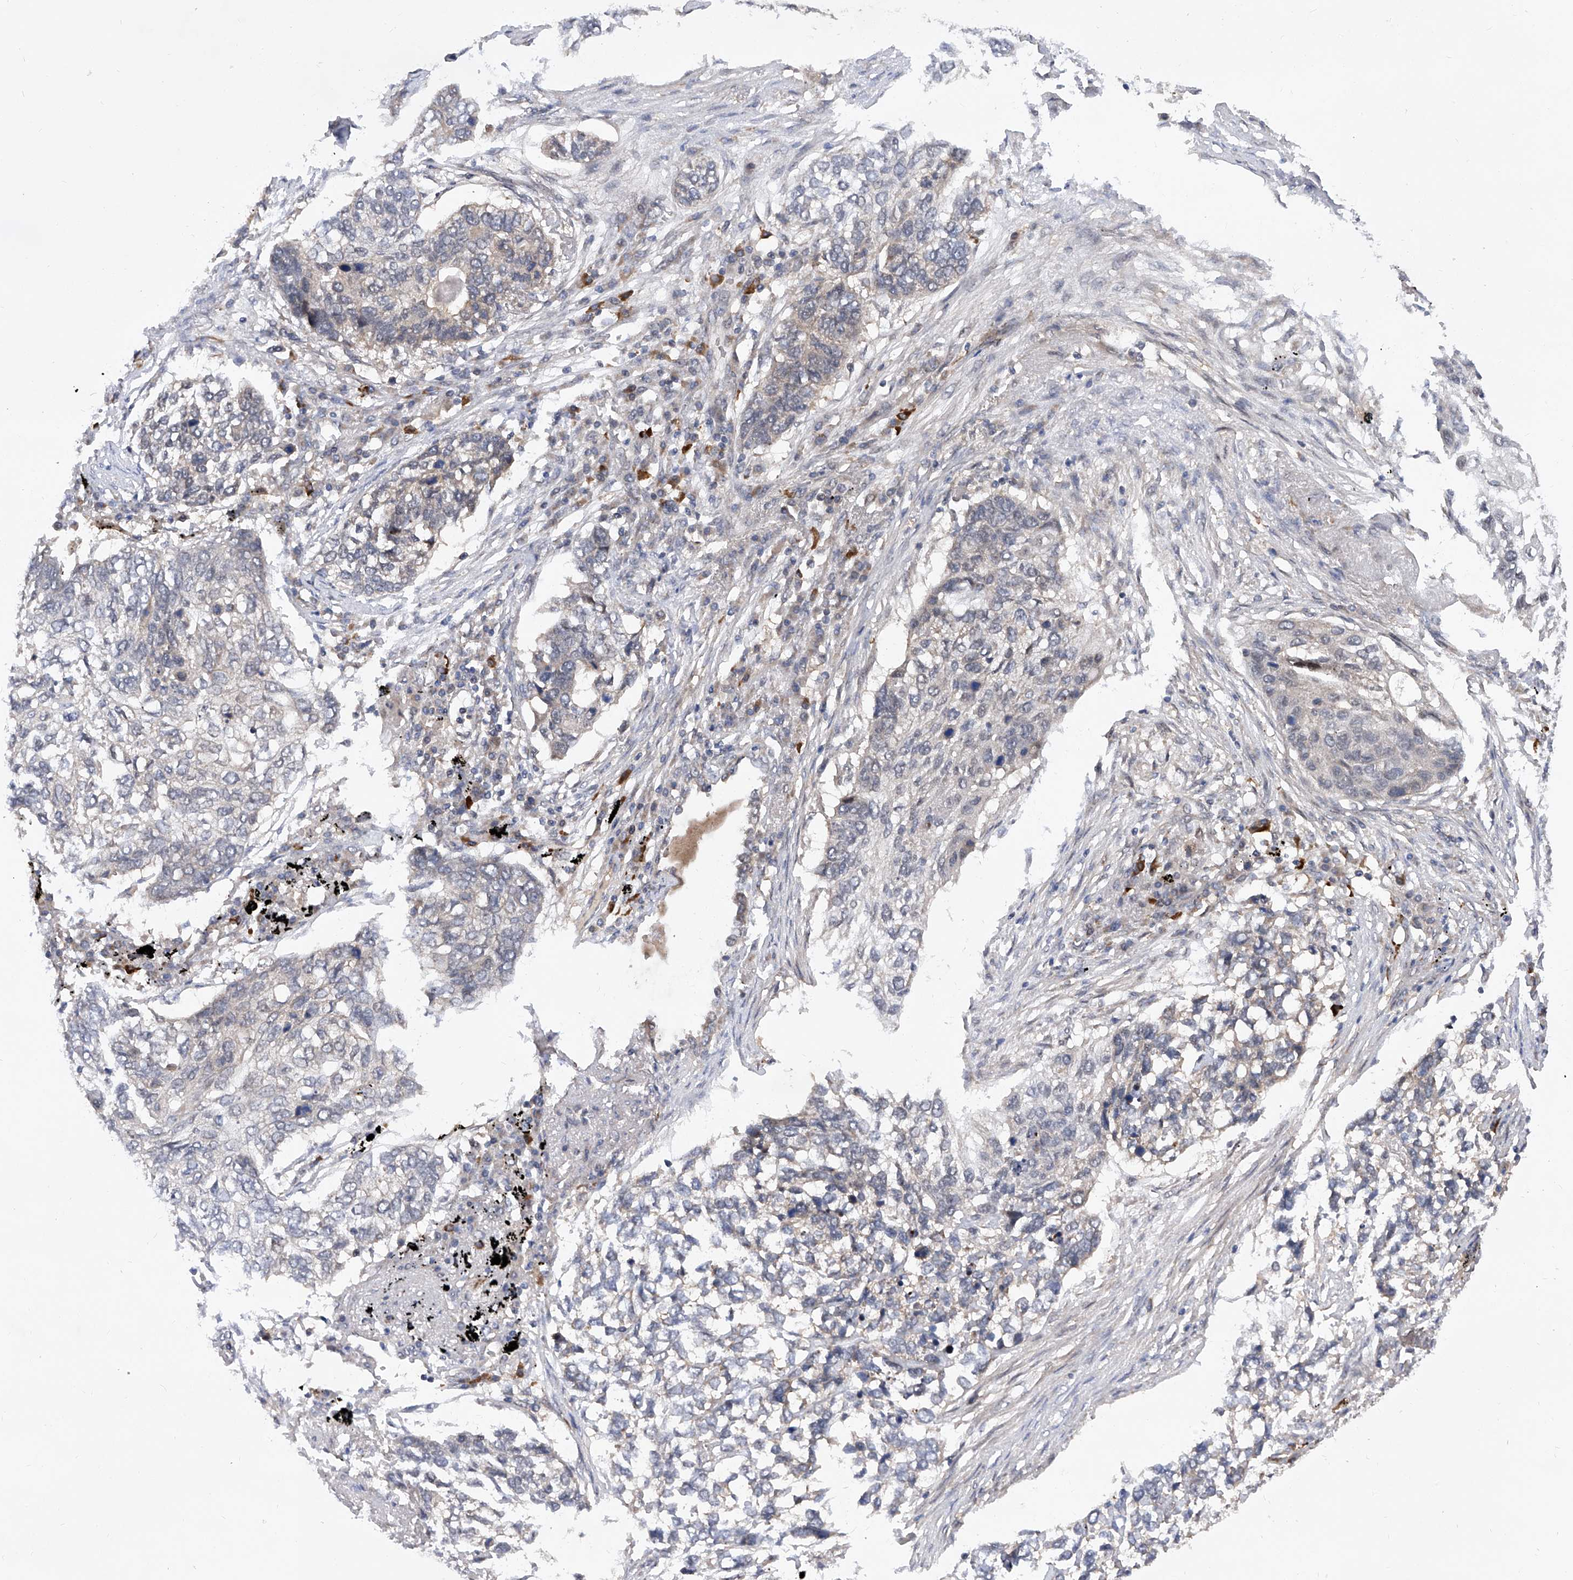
{"staining": {"intensity": "negative", "quantity": "none", "location": "none"}, "tissue": "lung cancer", "cell_type": "Tumor cells", "image_type": "cancer", "snomed": [{"axis": "morphology", "description": "Squamous cell carcinoma, NOS"}, {"axis": "topography", "description": "Lung"}], "caption": "Immunohistochemical staining of lung cancer exhibits no significant expression in tumor cells.", "gene": "USP45", "patient": {"sex": "female", "age": 63}}